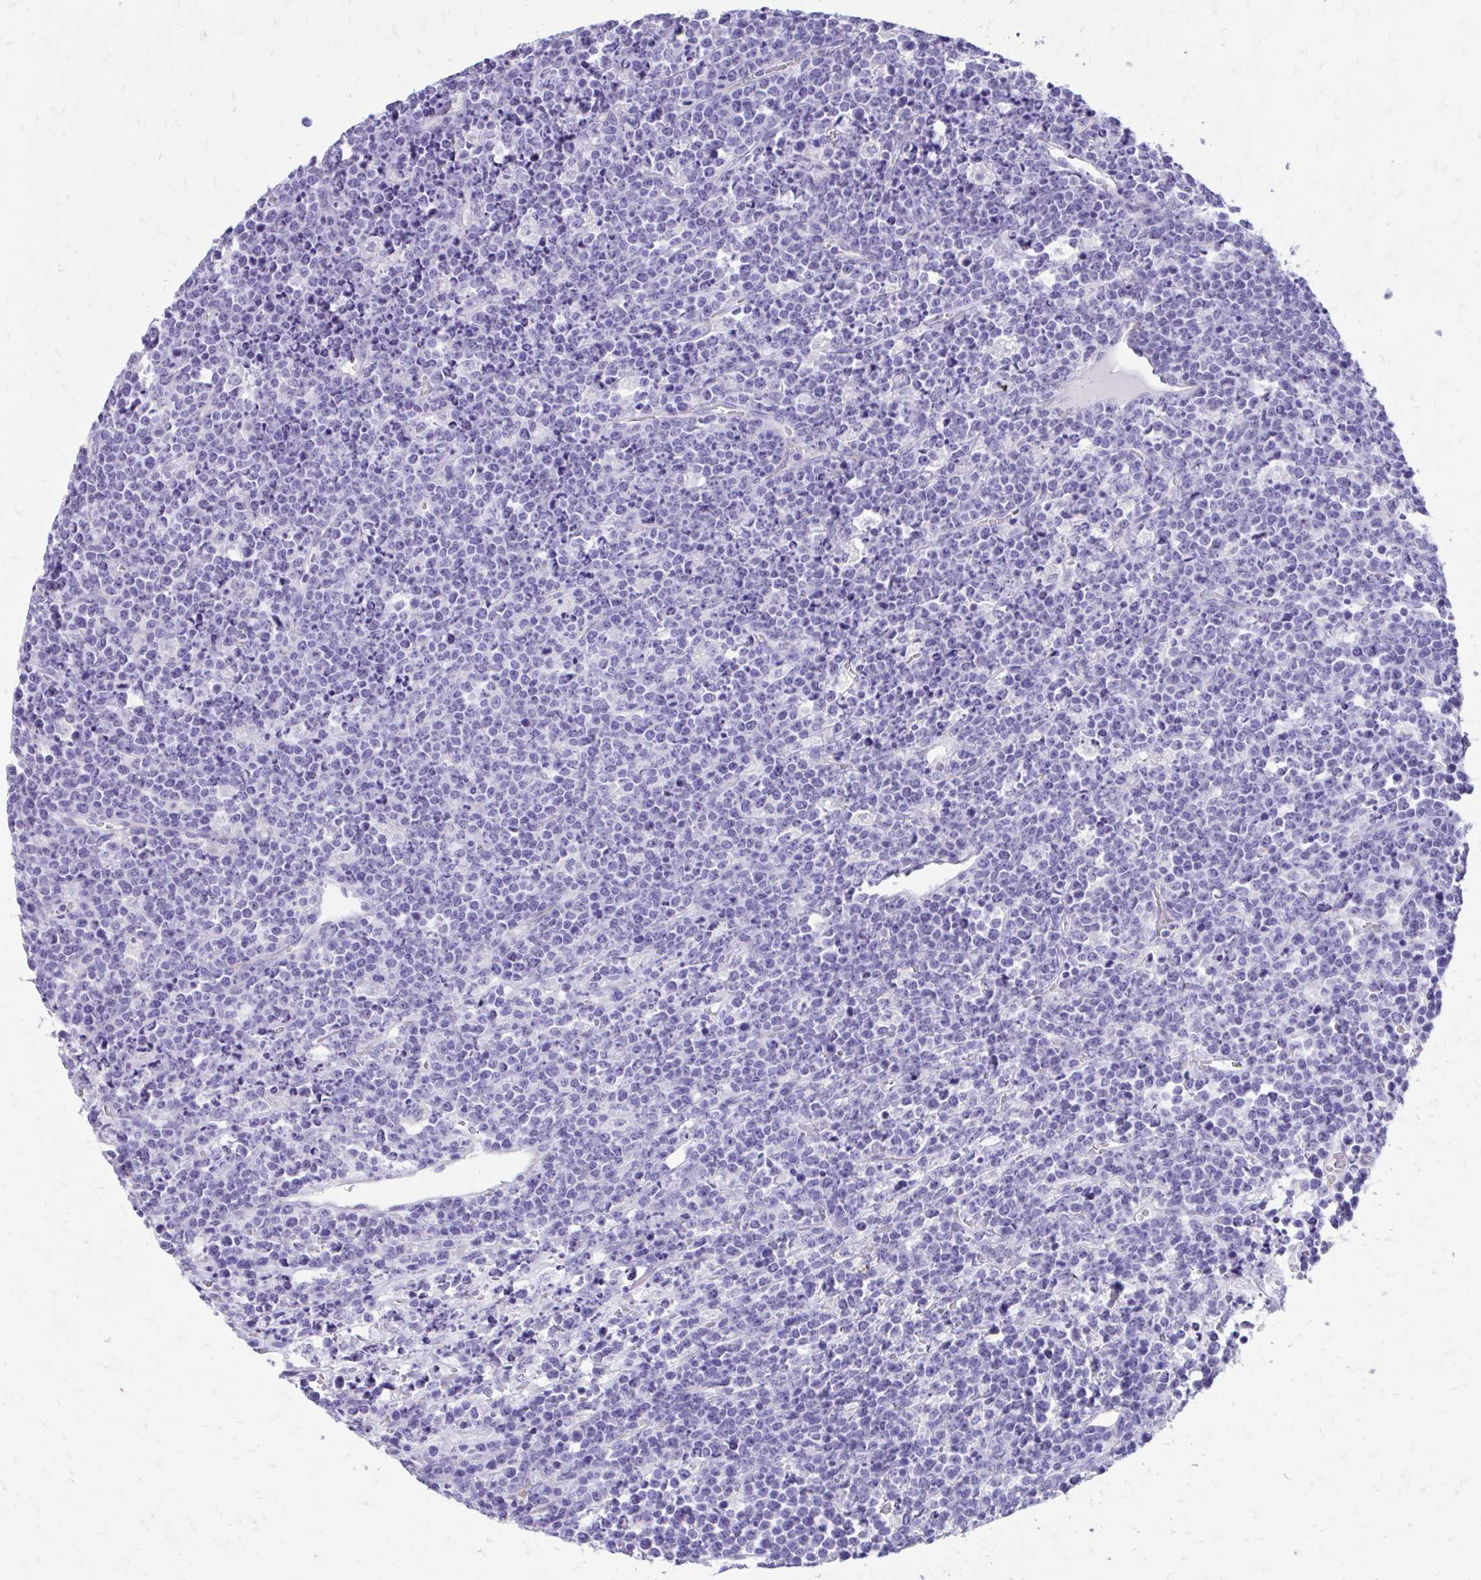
{"staining": {"intensity": "negative", "quantity": "none", "location": "none"}, "tissue": "lymphoma", "cell_type": "Tumor cells", "image_type": "cancer", "snomed": [{"axis": "morphology", "description": "Malignant lymphoma, non-Hodgkin's type, High grade"}, {"axis": "topography", "description": "Ovary"}], "caption": "An image of high-grade malignant lymphoma, non-Hodgkin's type stained for a protein shows no brown staining in tumor cells.", "gene": "KRIT1", "patient": {"sex": "female", "age": 56}}